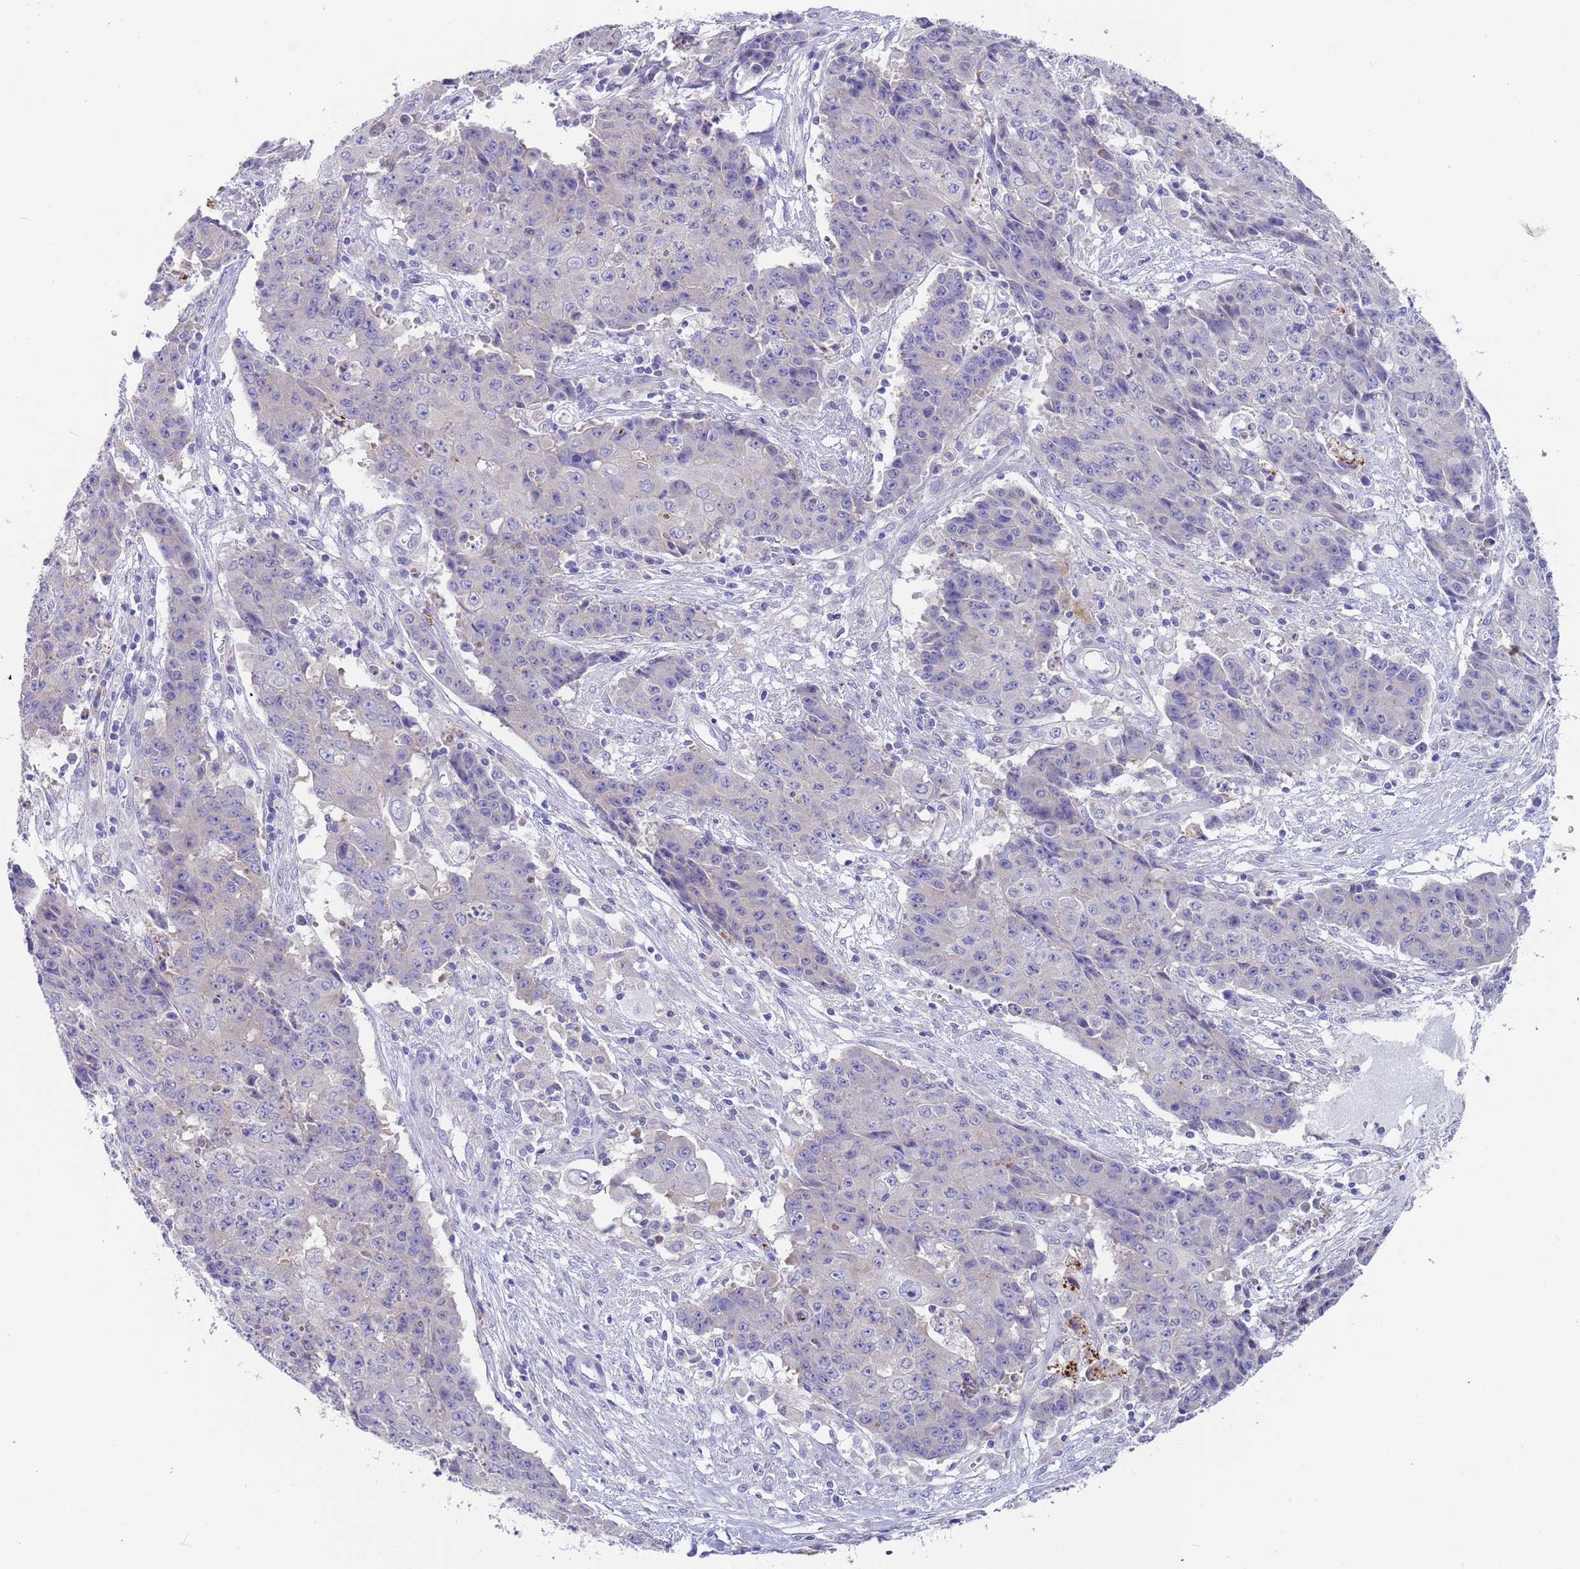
{"staining": {"intensity": "negative", "quantity": "none", "location": "none"}, "tissue": "ovarian cancer", "cell_type": "Tumor cells", "image_type": "cancer", "snomed": [{"axis": "morphology", "description": "Carcinoma, endometroid"}, {"axis": "topography", "description": "Ovary"}], "caption": "DAB immunohistochemical staining of ovarian cancer displays no significant staining in tumor cells.", "gene": "TYW1", "patient": {"sex": "female", "age": 42}}